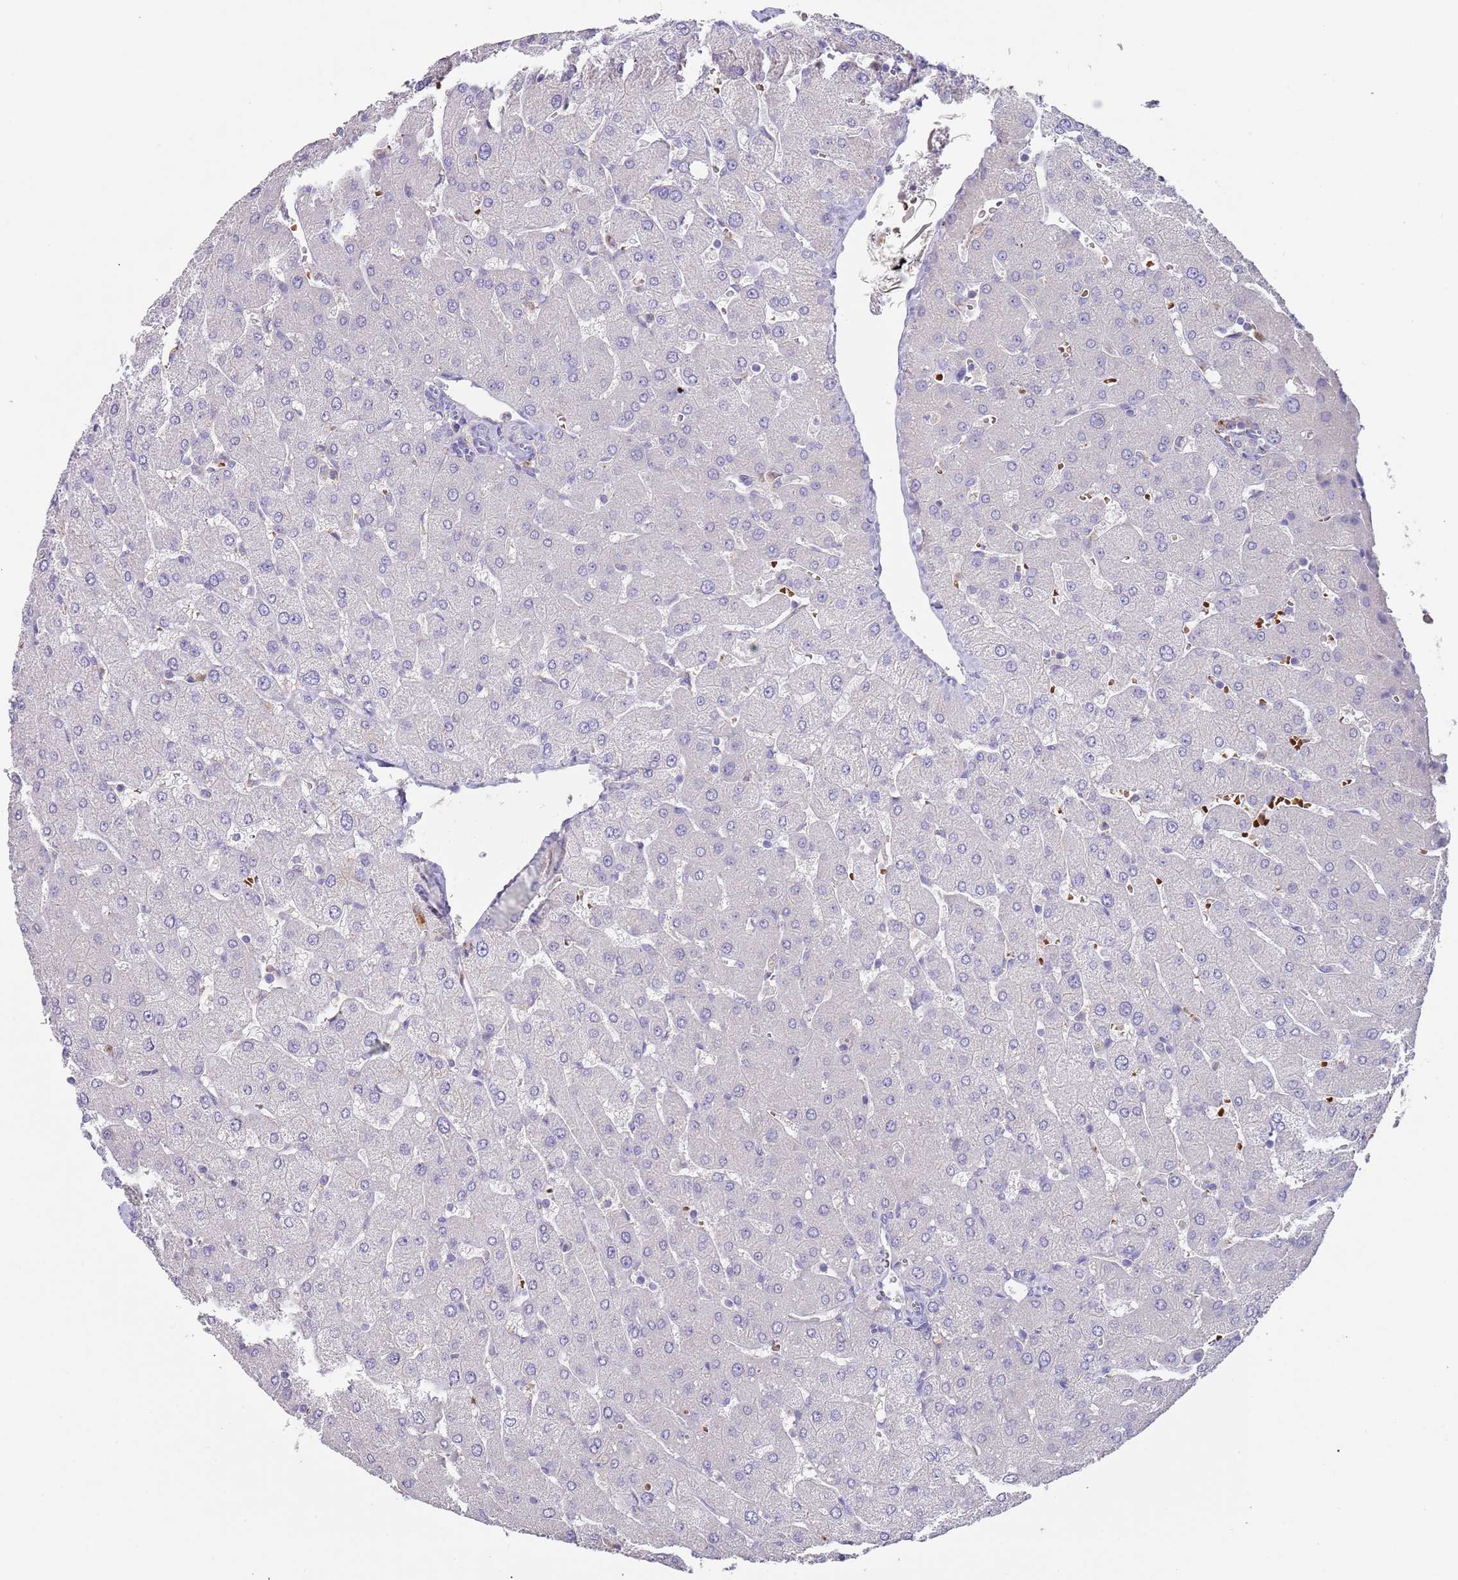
{"staining": {"intensity": "negative", "quantity": "none", "location": "none"}, "tissue": "liver", "cell_type": "Cholangiocytes", "image_type": "normal", "snomed": [{"axis": "morphology", "description": "Normal tissue, NOS"}, {"axis": "topography", "description": "Liver"}], "caption": "Cholangiocytes show no significant protein staining in unremarkable liver. (DAB IHC visualized using brightfield microscopy, high magnification).", "gene": "TMEM251", "patient": {"sex": "male", "age": 55}}